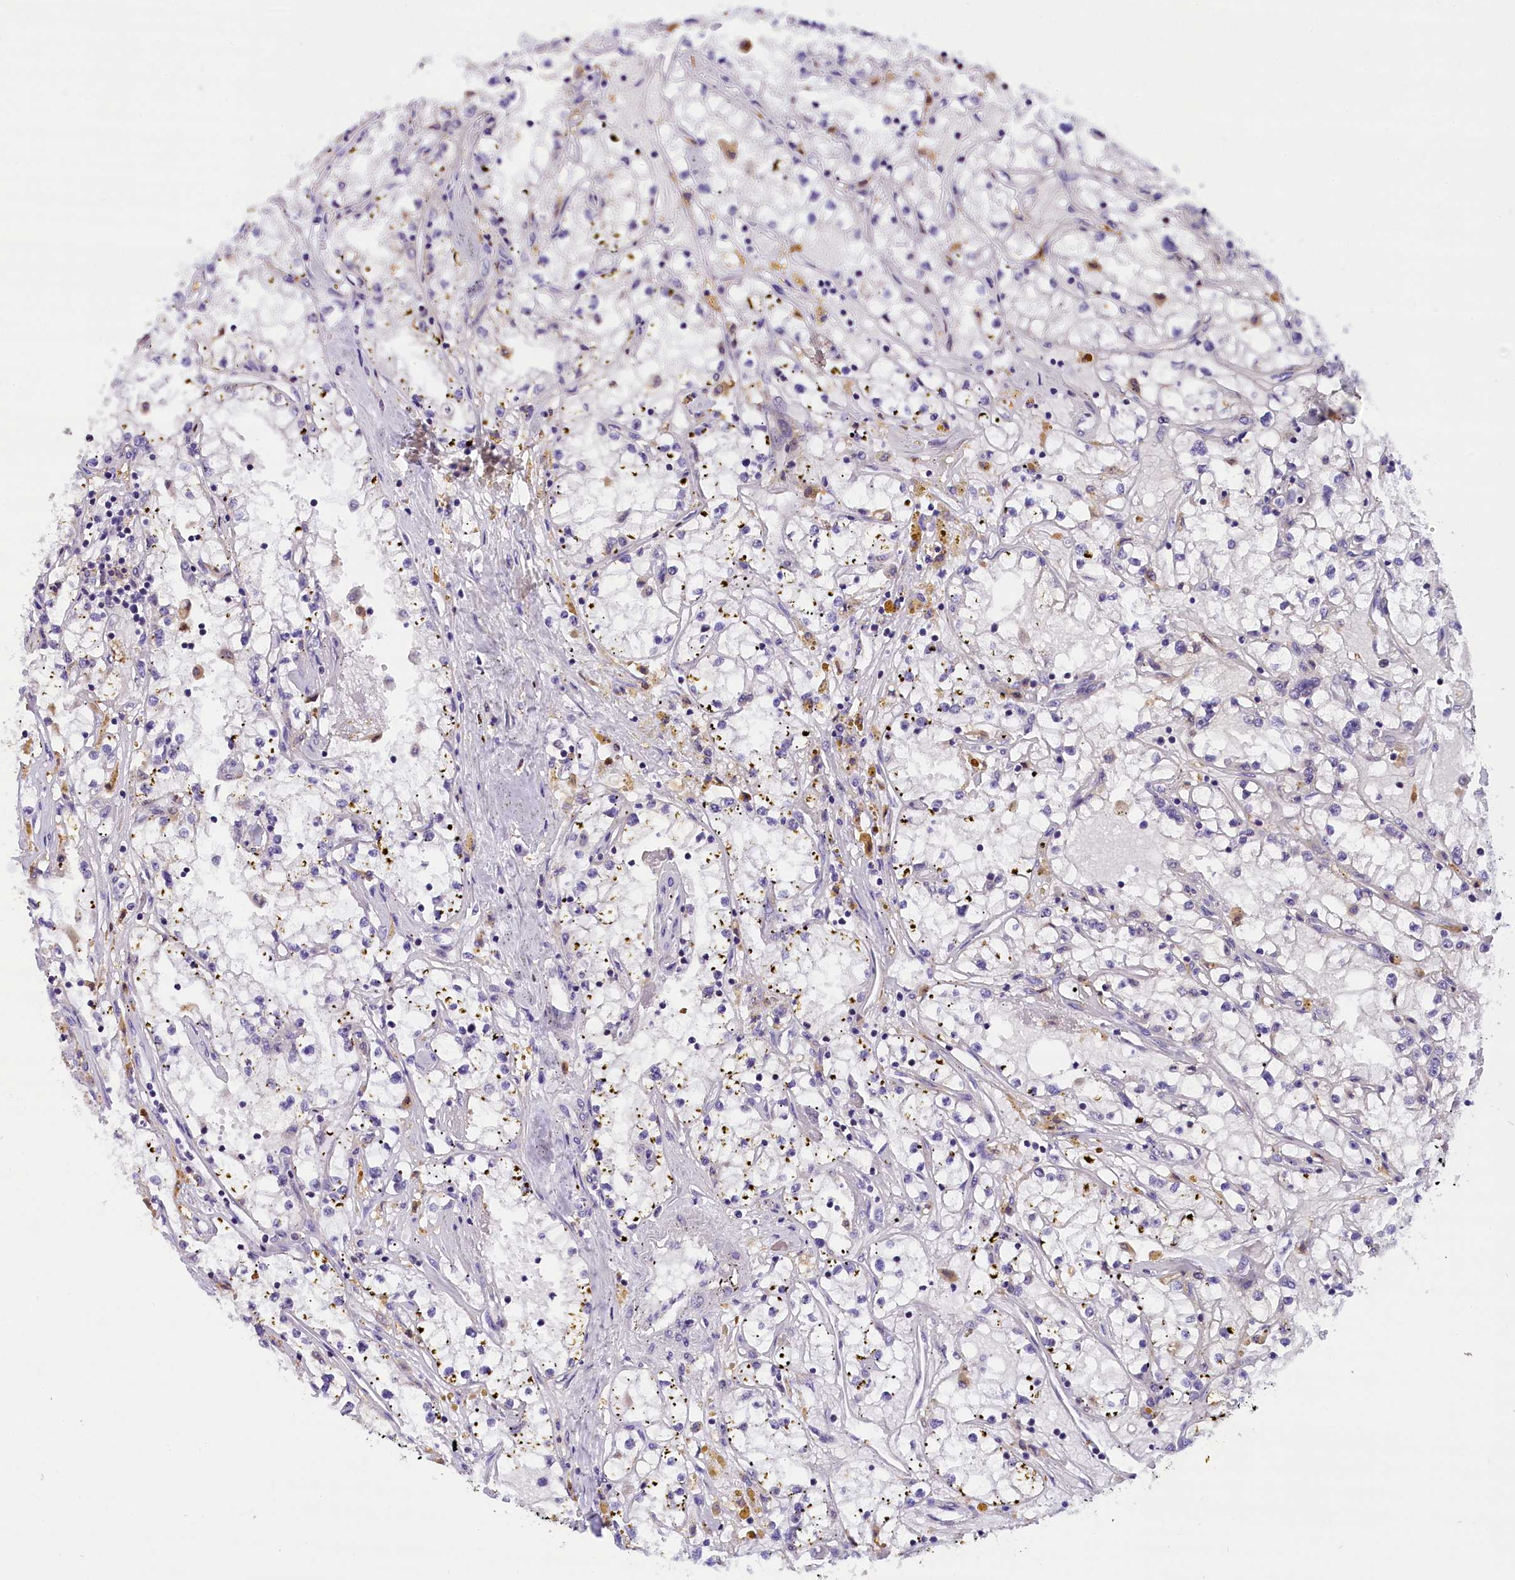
{"staining": {"intensity": "negative", "quantity": "none", "location": "none"}, "tissue": "renal cancer", "cell_type": "Tumor cells", "image_type": "cancer", "snomed": [{"axis": "morphology", "description": "Adenocarcinoma, NOS"}, {"axis": "topography", "description": "Kidney"}], "caption": "The immunohistochemistry (IHC) micrograph has no significant positivity in tumor cells of renal cancer (adenocarcinoma) tissue.", "gene": "CDYL2", "patient": {"sex": "male", "age": 56}}